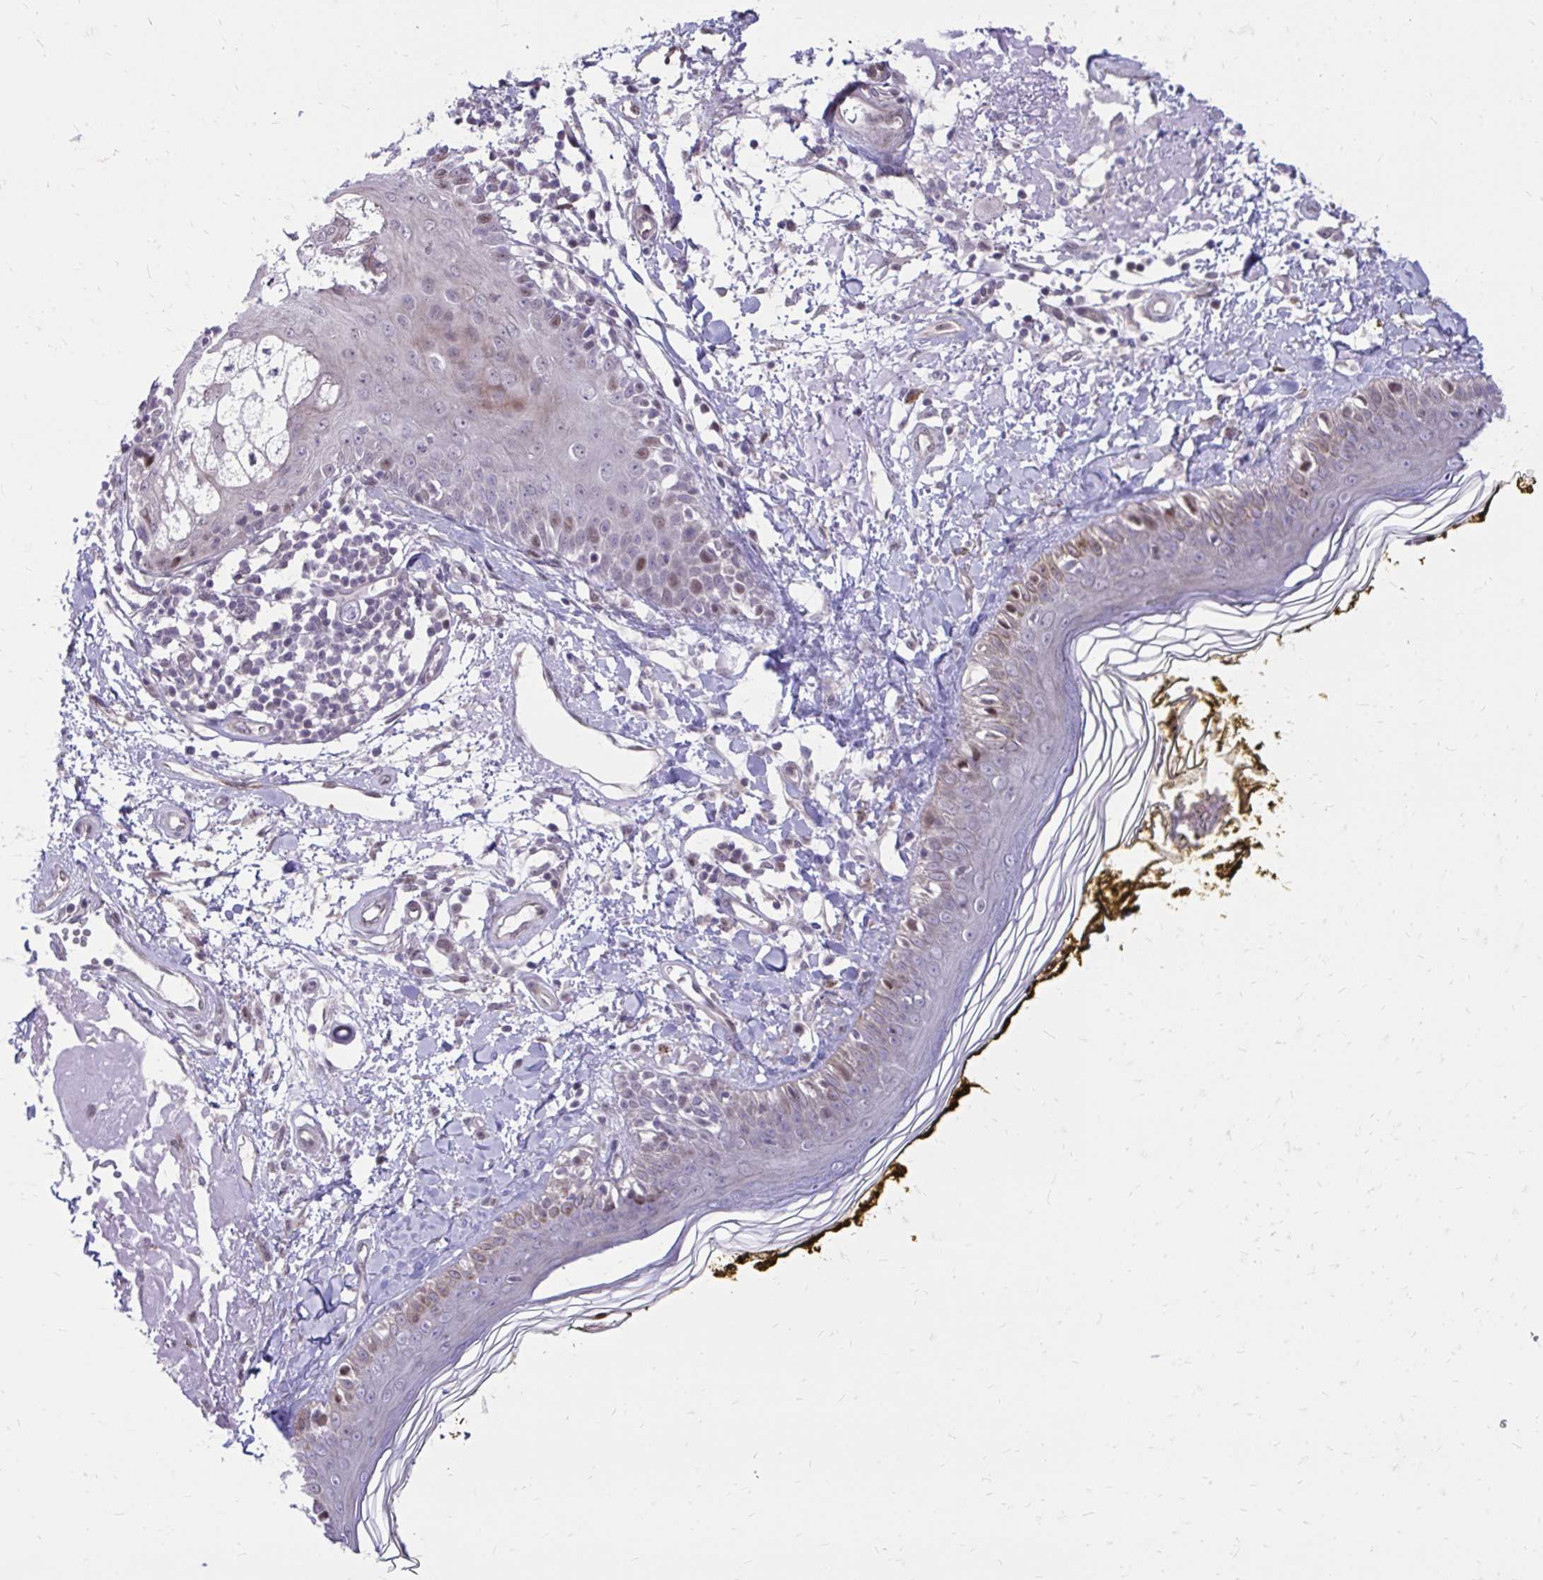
{"staining": {"intensity": "negative", "quantity": "none", "location": "none"}, "tissue": "skin", "cell_type": "Fibroblasts", "image_type": "normal", "snomed": [{"axis": "morphology", "description": "Normal tissue, NOS"}, {"axis": "topography", "description": "Skin"}], "caption": "High power microscopy histopathology image of an IHC micrograph of benign skin, revealing no significant expression in fibroblasts. (Brightfield microscopy of DAB immunohistochemistry at high magnification).", "gene": "ANKRD30B", "patient": {"sex": "male", "age": 76}}